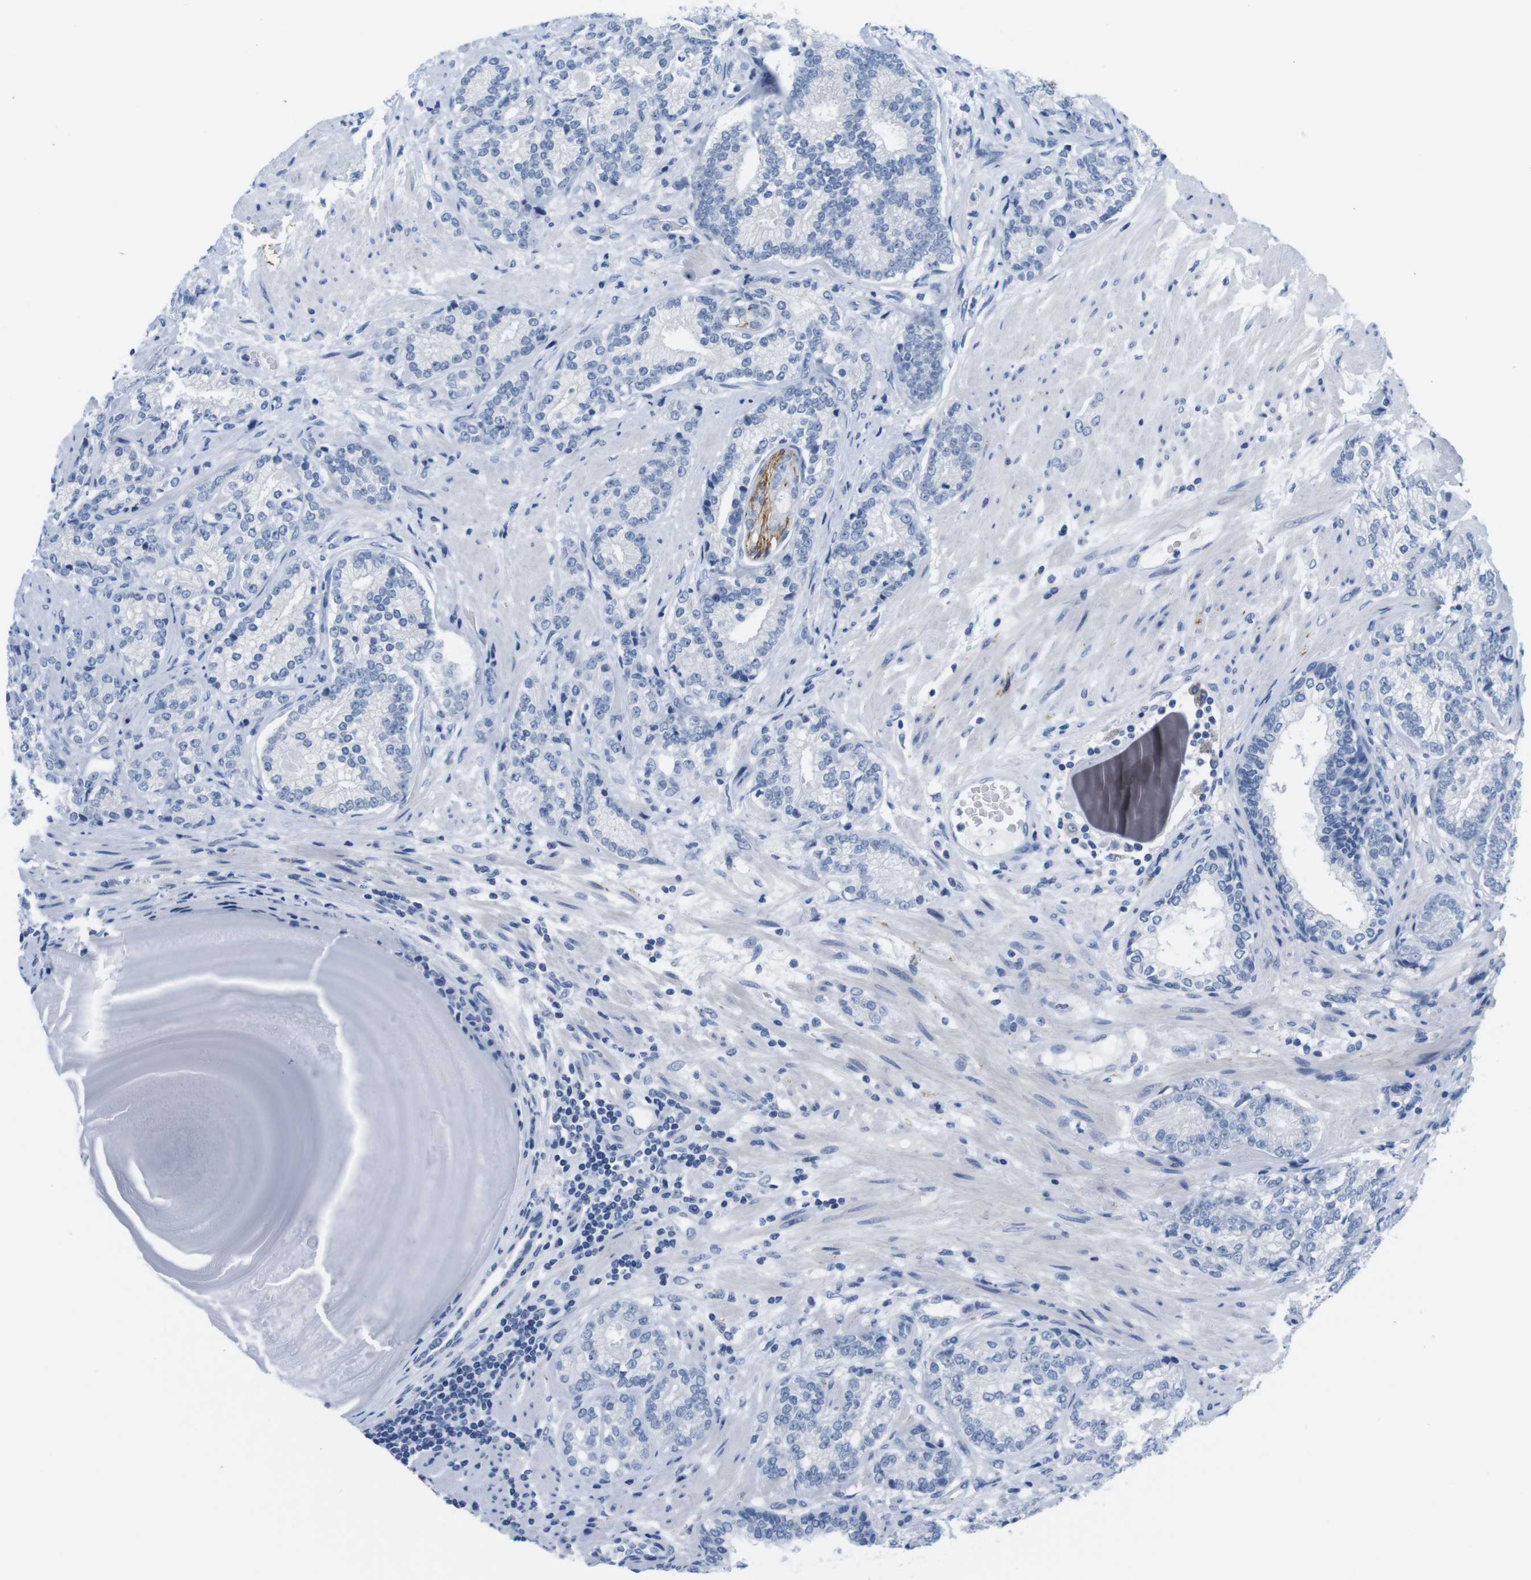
{"staining": {"intensity": "negative", "quantity": "none", "location": "none"}, "tissue": "prostate cancer", "cell_type": "Tumor cells", "image_type": "cancer", "snomed": [{"axis": "morphology", "description": "Adenocarcinoma, High grade"}, {"axis": "topography", "description": "Prostate"}], "caption": "Immunohistochemistry (IHC) micrograph of neoplastic tissue: adenocarcinoma (high-grade) (prostate) stained with DAB displays no significant protein expression in tumor cells. The staining was performed using DAB to visualize the protein expression in brown, while the nuclei were stained in blue with hematoxylin (Magnification: 20x).", "gene": "MAP6", "patient": {"sex": "male", "age": 61}}